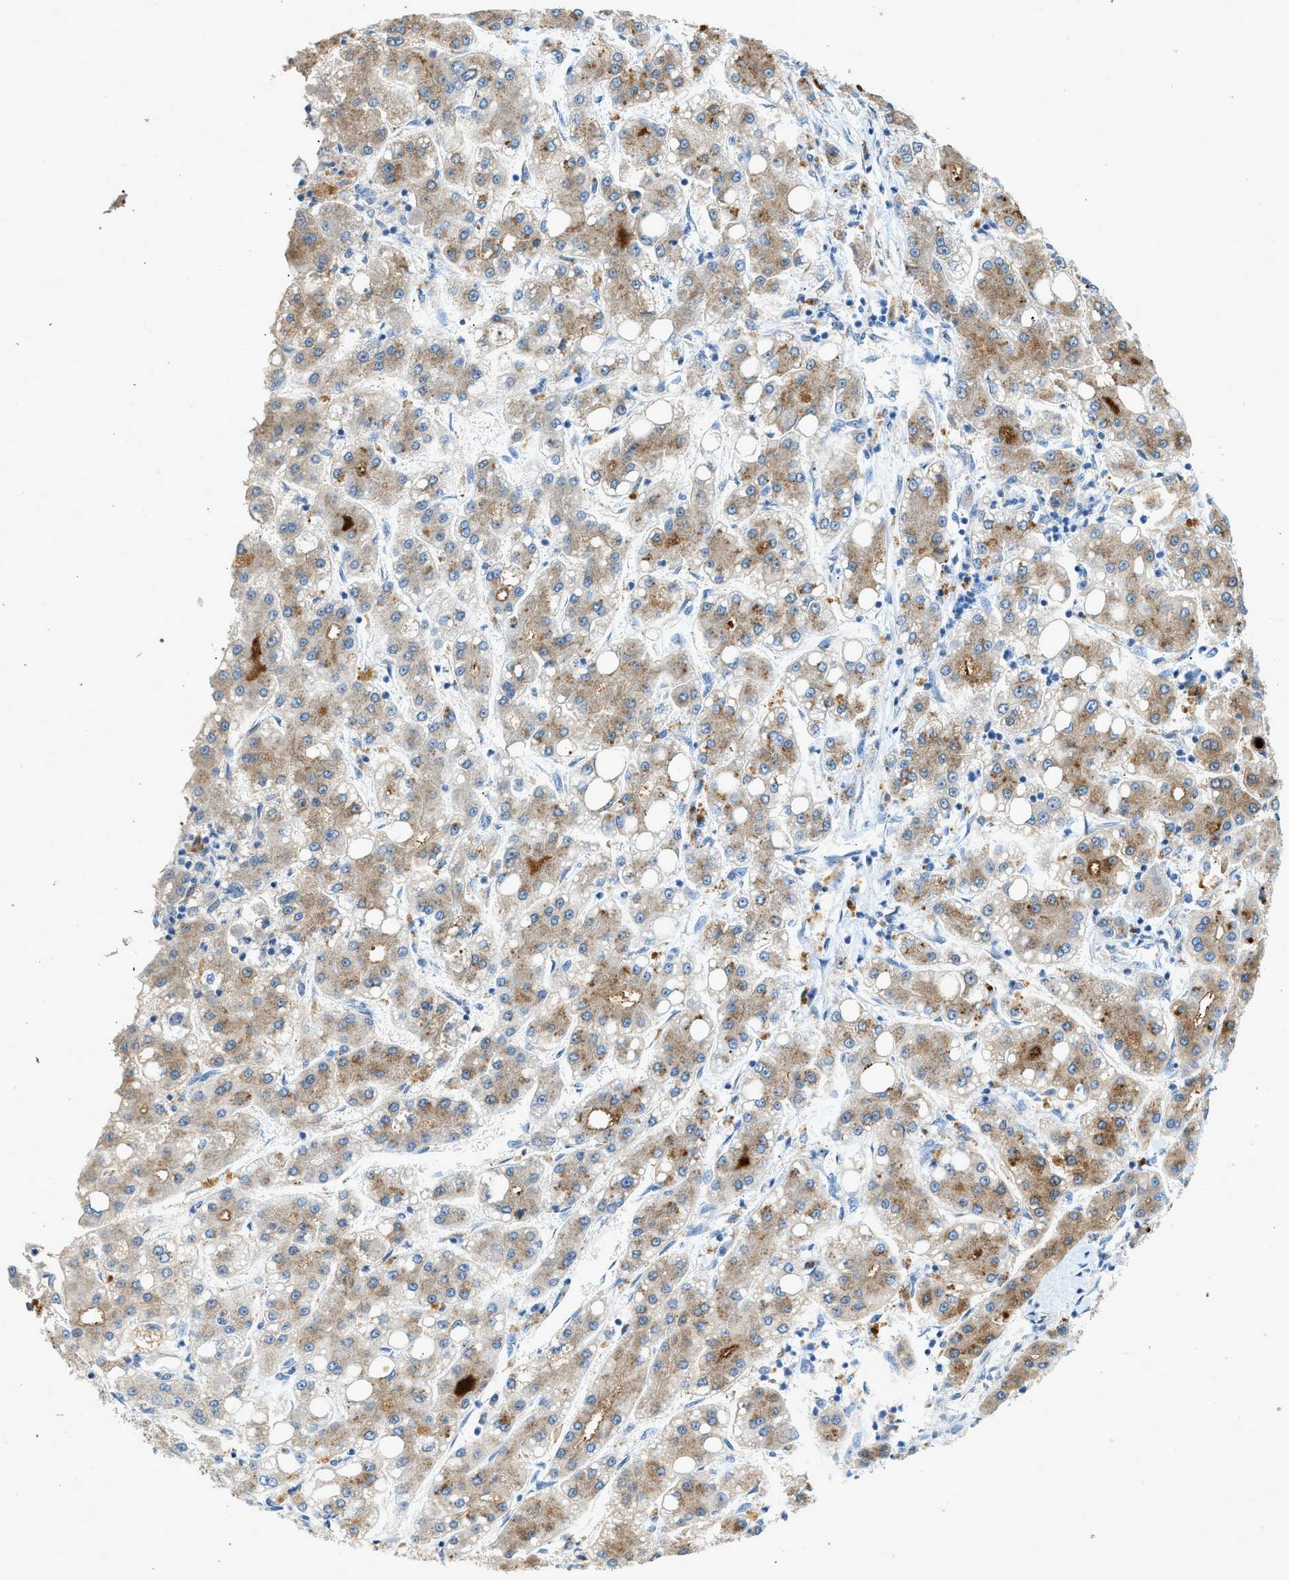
{"staining": {"intensity": "moderate", "quantity": ">75%", "location": "cytoplasmic/membranous"}, "tissue": "liver cancer", "cell_type": "Tumor cells", "image_type": "cancer", "snomed": [{"axis": "morphology", "description": "Carcinoma, Hepatocellular, NOS"}, {"axis": "topography", "description": "Liver"}], "caption": "An IHC image of tumor tissue is shown. Protein staining in brown labels moderate cytoplasmic/membranous positivity in hepatocellular carcinoma (liver) within tumor cells.", "gene": "F2", "patient": {"sex": "male", "age": 65}}